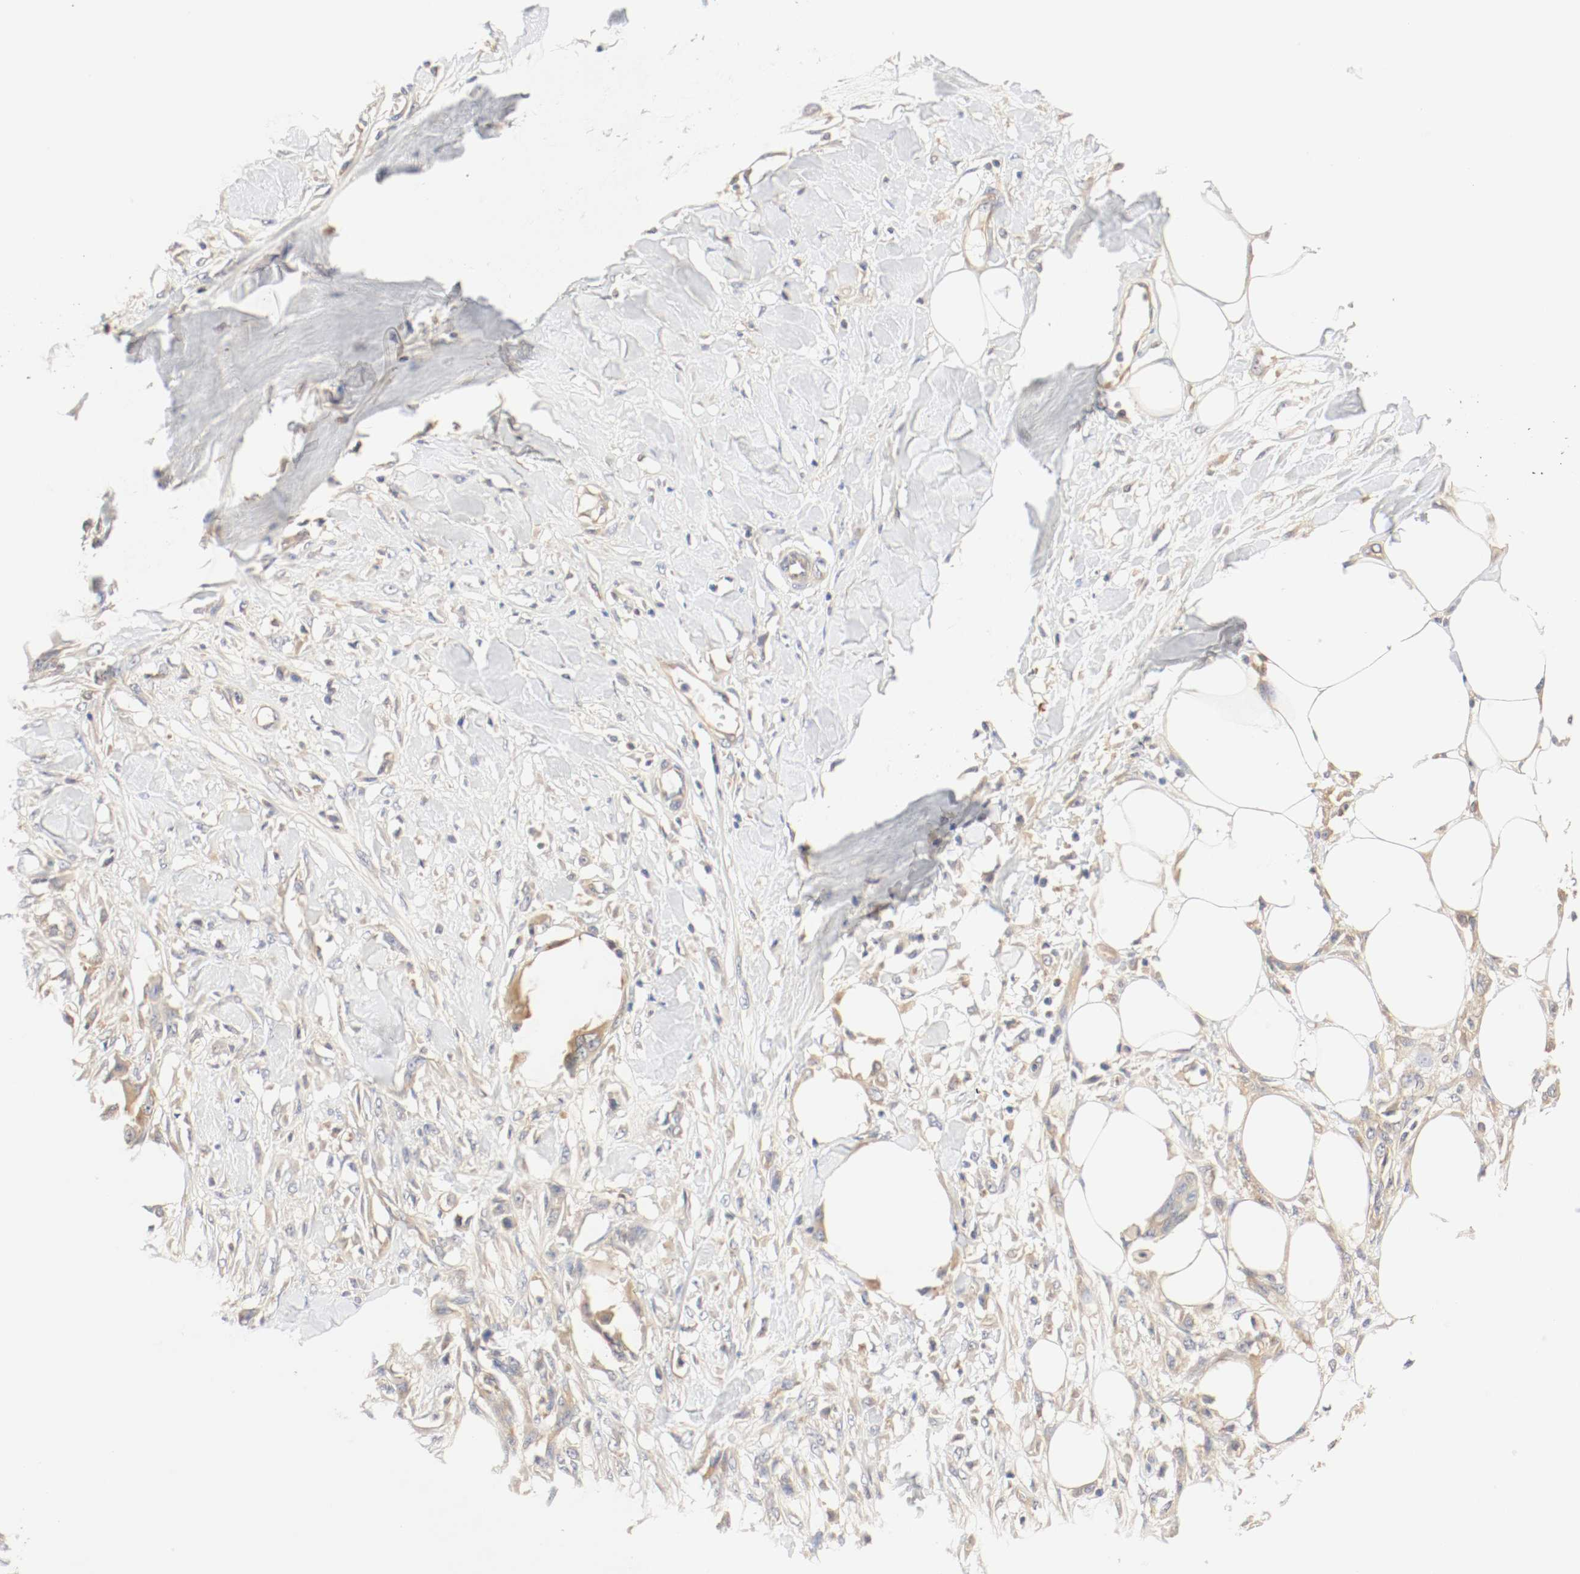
{"staining": {"intensity": "moderate", "quantity": ">75%", "location": "cytoplasmic/membranous"}, "tissue": "skin cancer", "cell_type": "Tumor cells", "image_type": "cancer", "snomed": [{"axis": "morphology", "description": "Normal tissue, NOS"}, {"axis": "morphology", "description": "Squamous cell carcinoma, NOS"}, {"axis": "topography", "description": "Skin"}], "caption": "Immunohistochemistry image of neoplastic tissue: human skin cancer (squamous cell carcinoma) stained using immunohistochemistry exhibits medium levels of moderate protein expression localized specifically in the cytoplasmic/membranous of tumor cells, appearing as a cytoplasmic/membranous brown color.", "gene": "GIT1", "patient": {"sex": "female", "age": 59}}